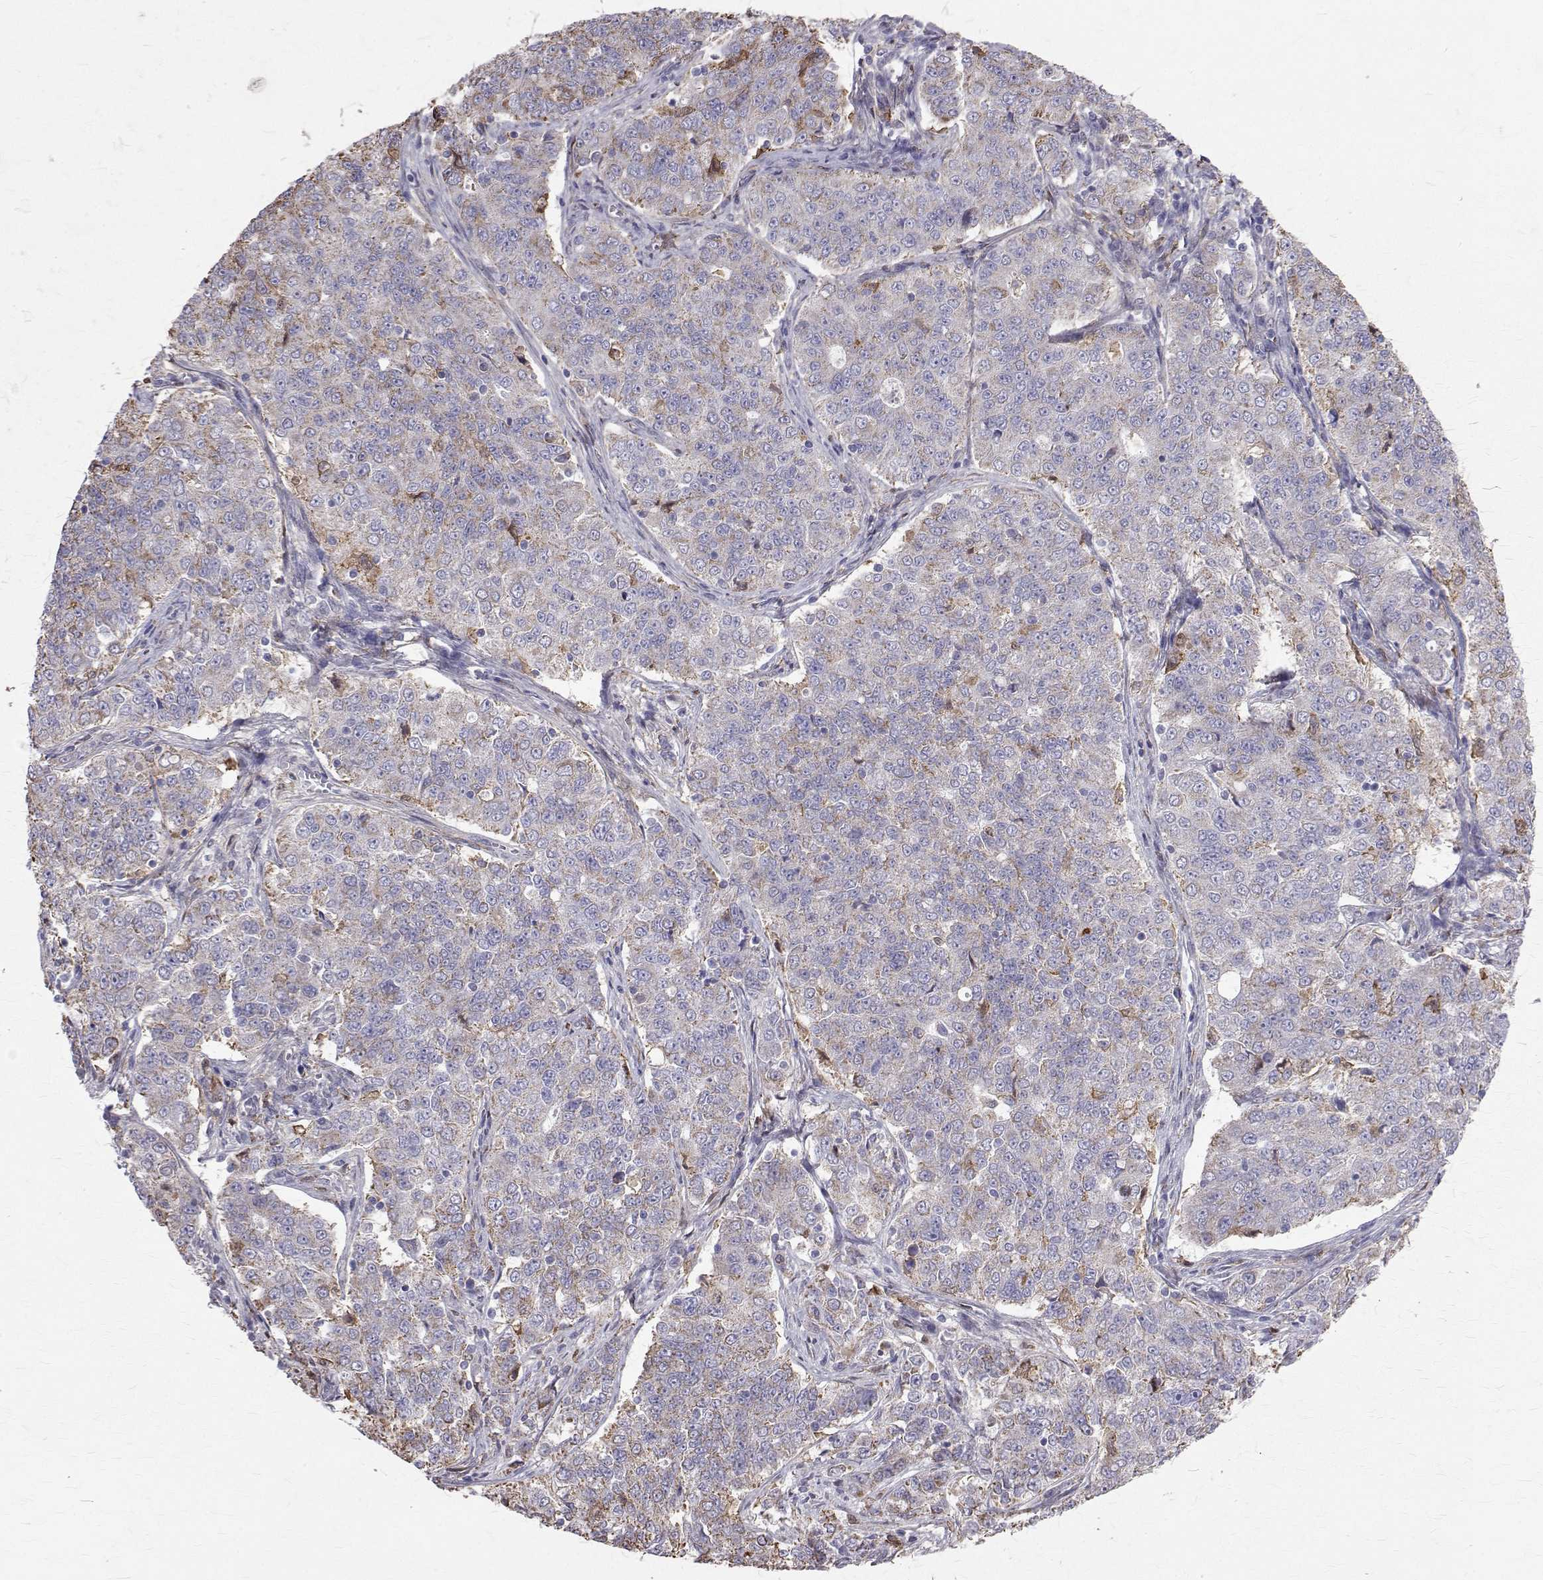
{"staining": {"intensity": "moderate", "quantity": "<25%", "location": "cytoplasmic/membranous"}, "tissue": "endometrial cancer", "cell_type": "Tumor cells", "image_type": "cancer", "snomed": [{"axis": "morphology", "description": "Adenocarcinoma, NOS"}, {"axis": "topography", "description": "Endometrium"}], "caption": "Immunohistochemistry photomicrograph of human endometrial adenocarcinoma stained for a protein (brown), which reveals low levels of moderate cytoplasmic/membranous expression in about <25% of tumor cells.", "gene": "CCDC89", "patient": {"sex": "female", "age": 43}}